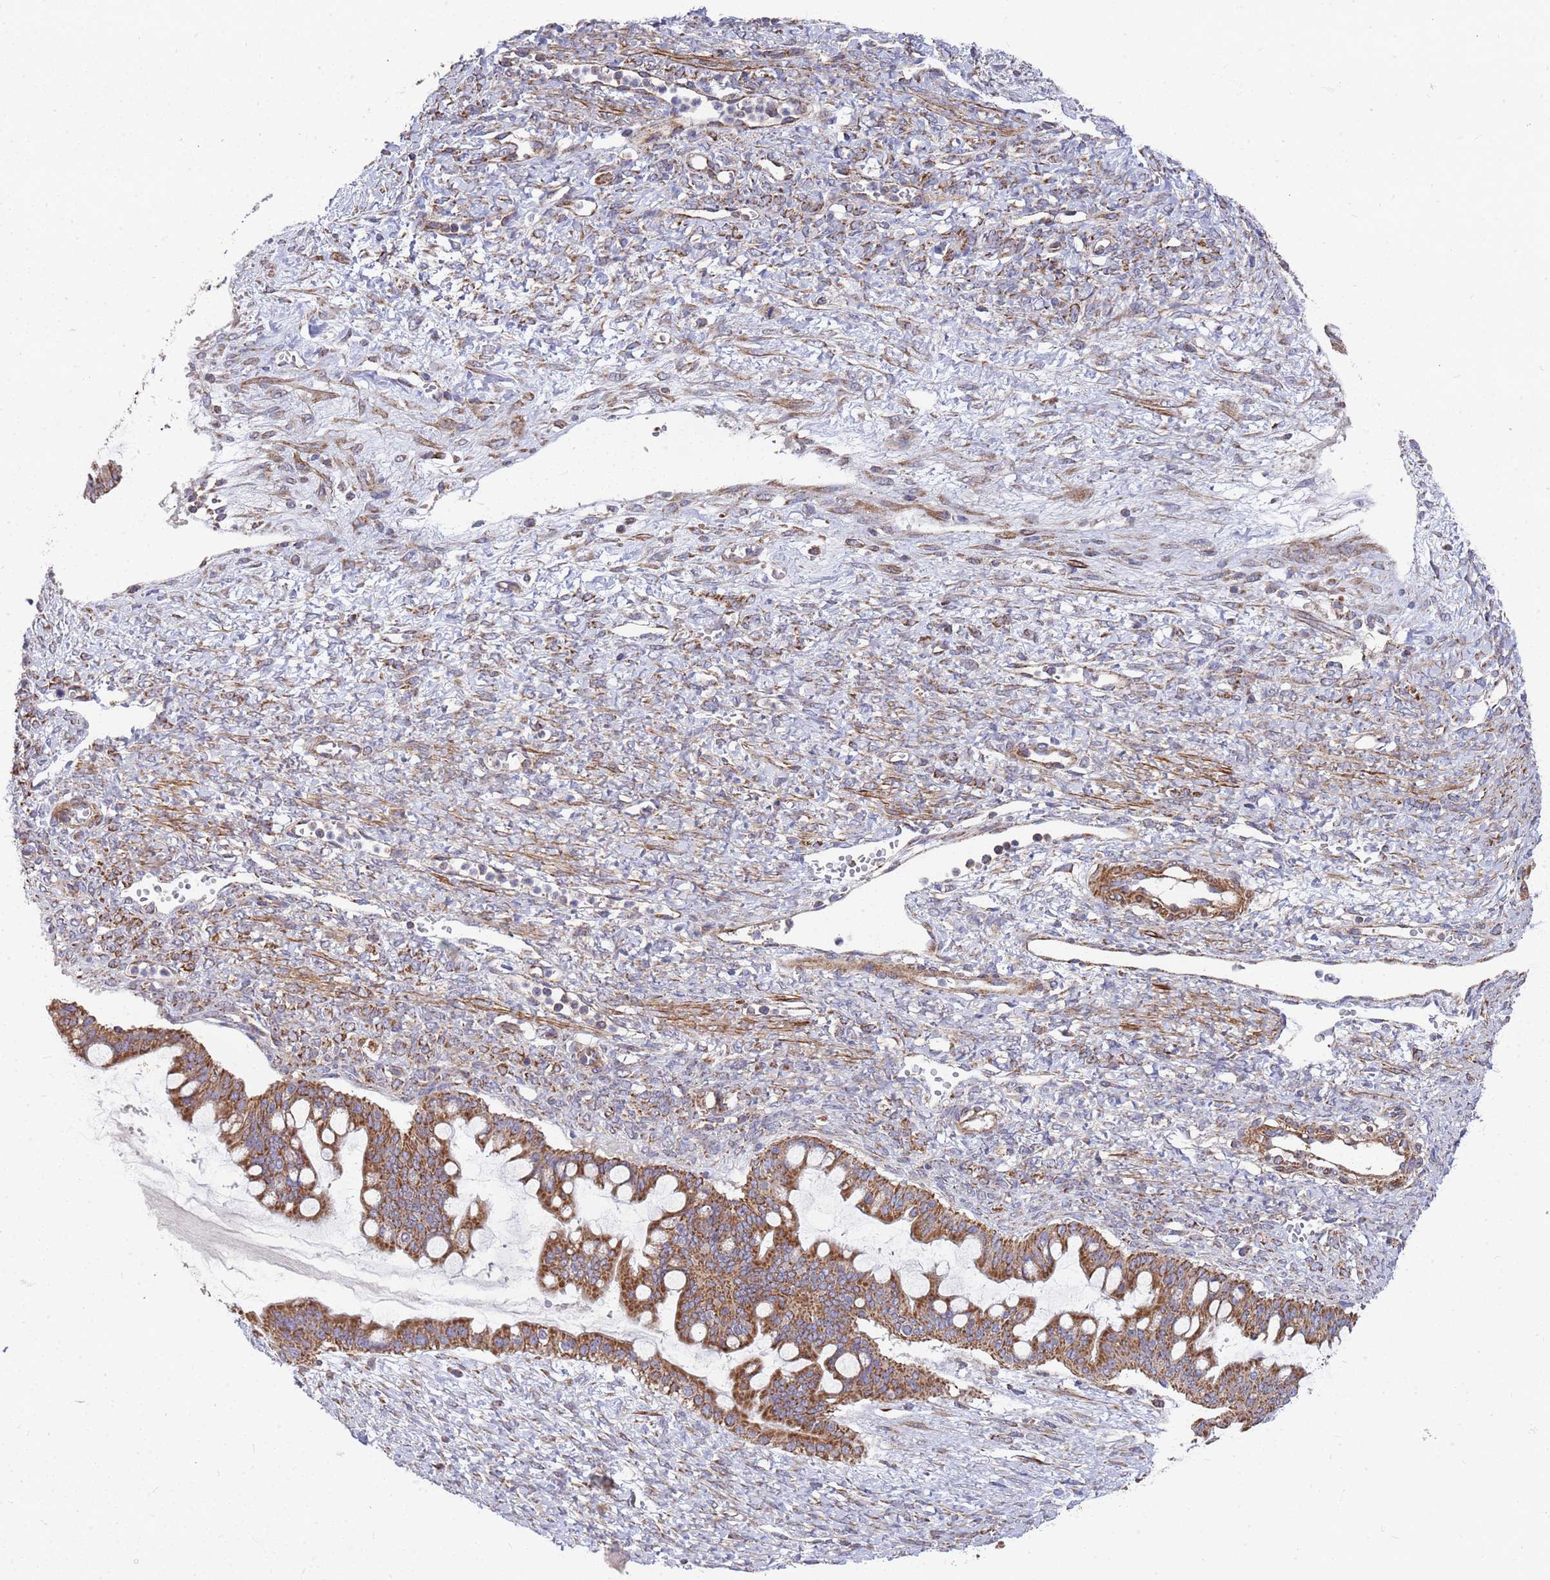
{"staining": {"intensity": "moderate", "quantity": ">75%", "location": "cytoplasmic/membranous"}, "tissue": "ovarian cancer", "cell_type": "Tumor cells", "image_type": "cancer", "snomed": [{"axis": "morphology", "description": "Cystadenocarcinoma, mucinous, NOS"}, {"axis": "topography", "description": "Ovary"}], "caption": "This is a histology image of IHC staining of ovarian mucinous cystadenocarcinoma, which shows moderate positivity in the cytoplasmic/membranous of tumor cells.", "gene": "WDFY3", "patient": {"sex": "female", "age": 73}}